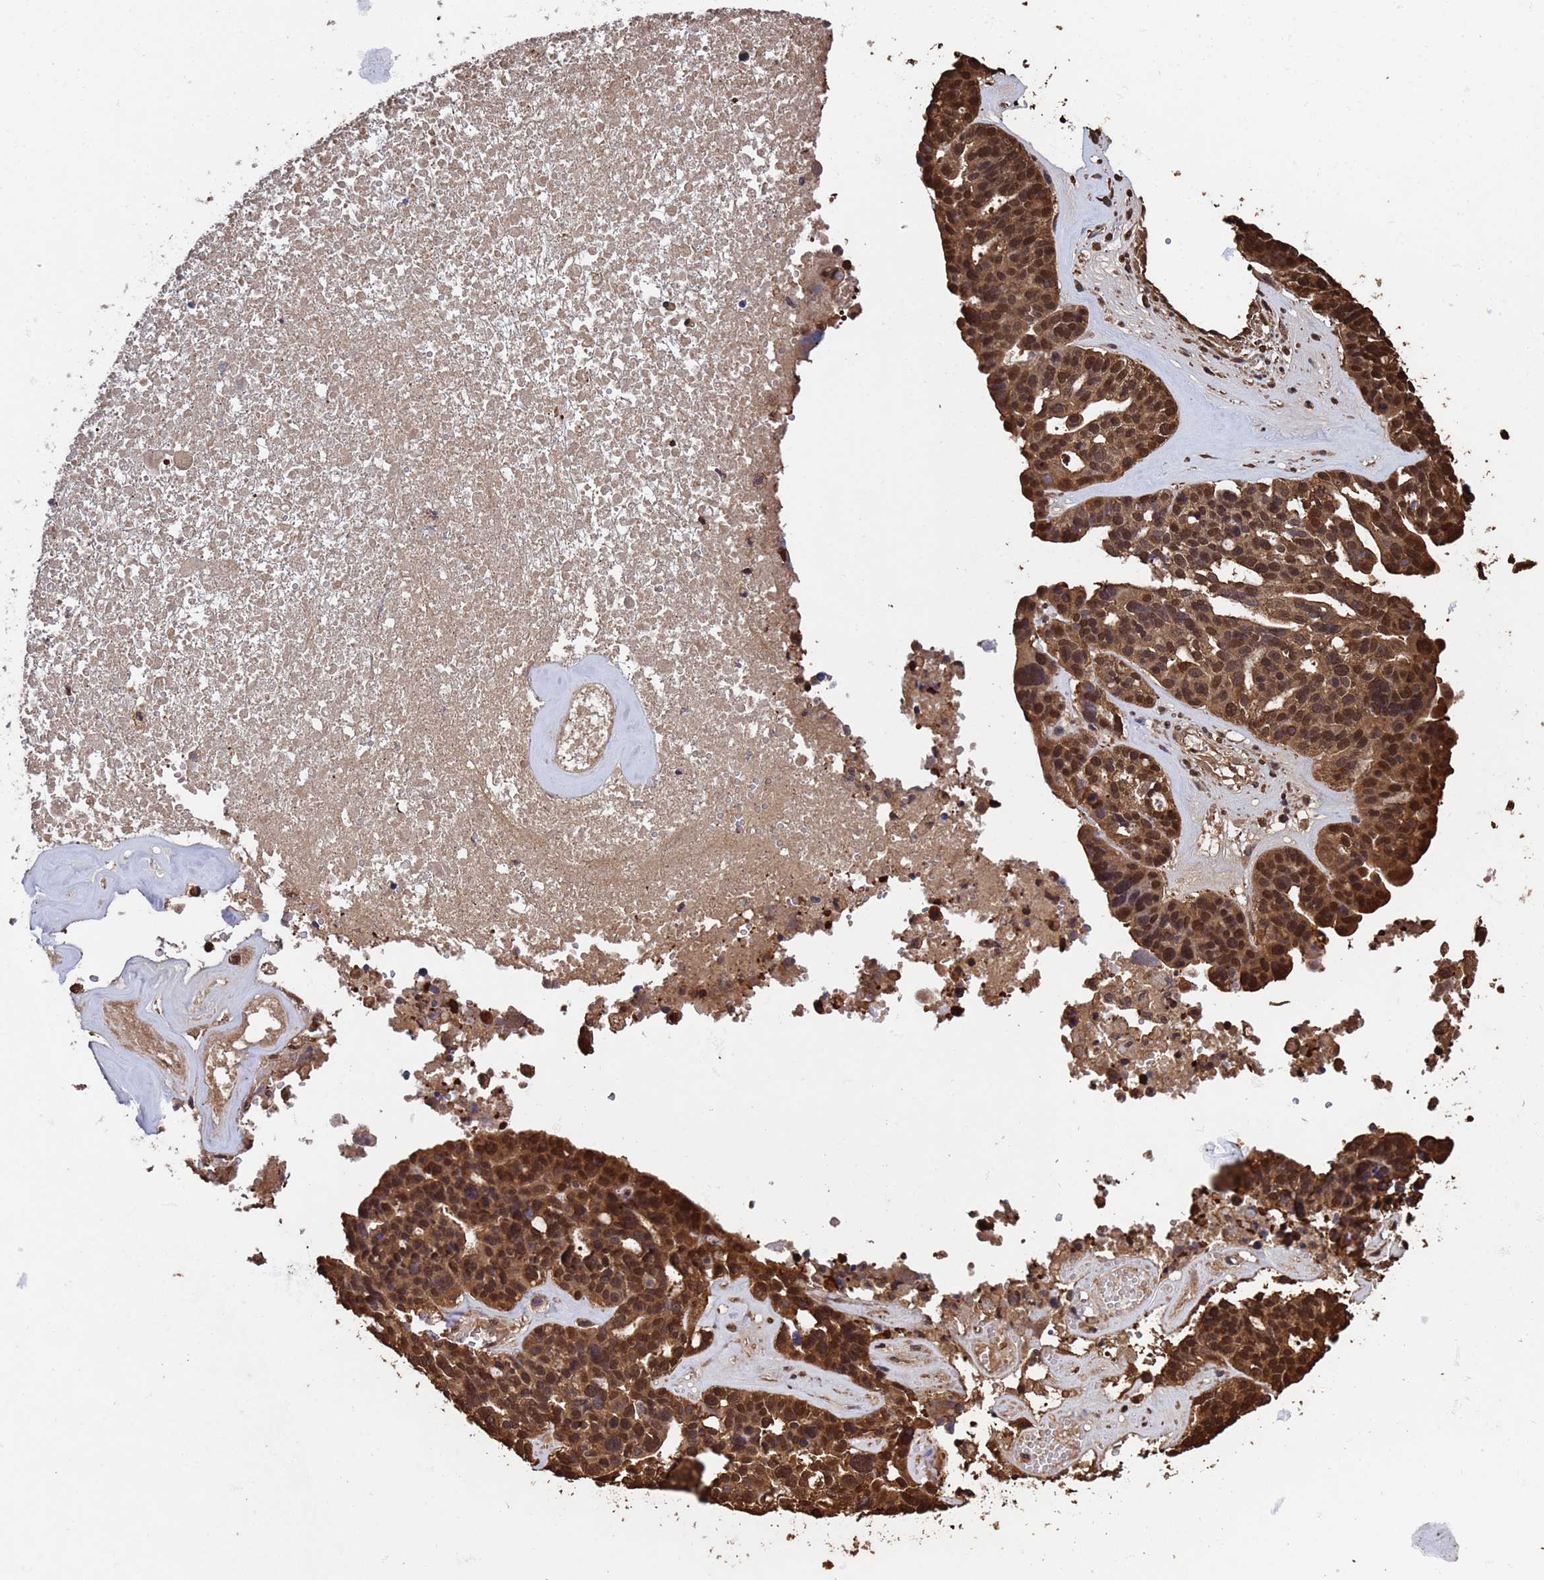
{"staining": {"intensity": "moderate", "quantity": ">75%", "location": "cytoplasmic/membranous,nuclear"}, "tissue": "ovarian cancer", "cell_type": "Tumor cells", "image_type": "cancer", "snomed": [{"axis": "morphology", "description": "Cystadenocarcinoma, serous, NOS"}, {"axis": "topography", "description": "Ovary"}], "caption": "A photomicrograph showing moderate cytoplasmic/membranous and nuclear staining in approximately >75% of tumor cells in ovarian cancer, as visualized by brown immunohistochemical staining.", "gene": "SUMO4", "patient": {"sex": "female", "age": 59}}